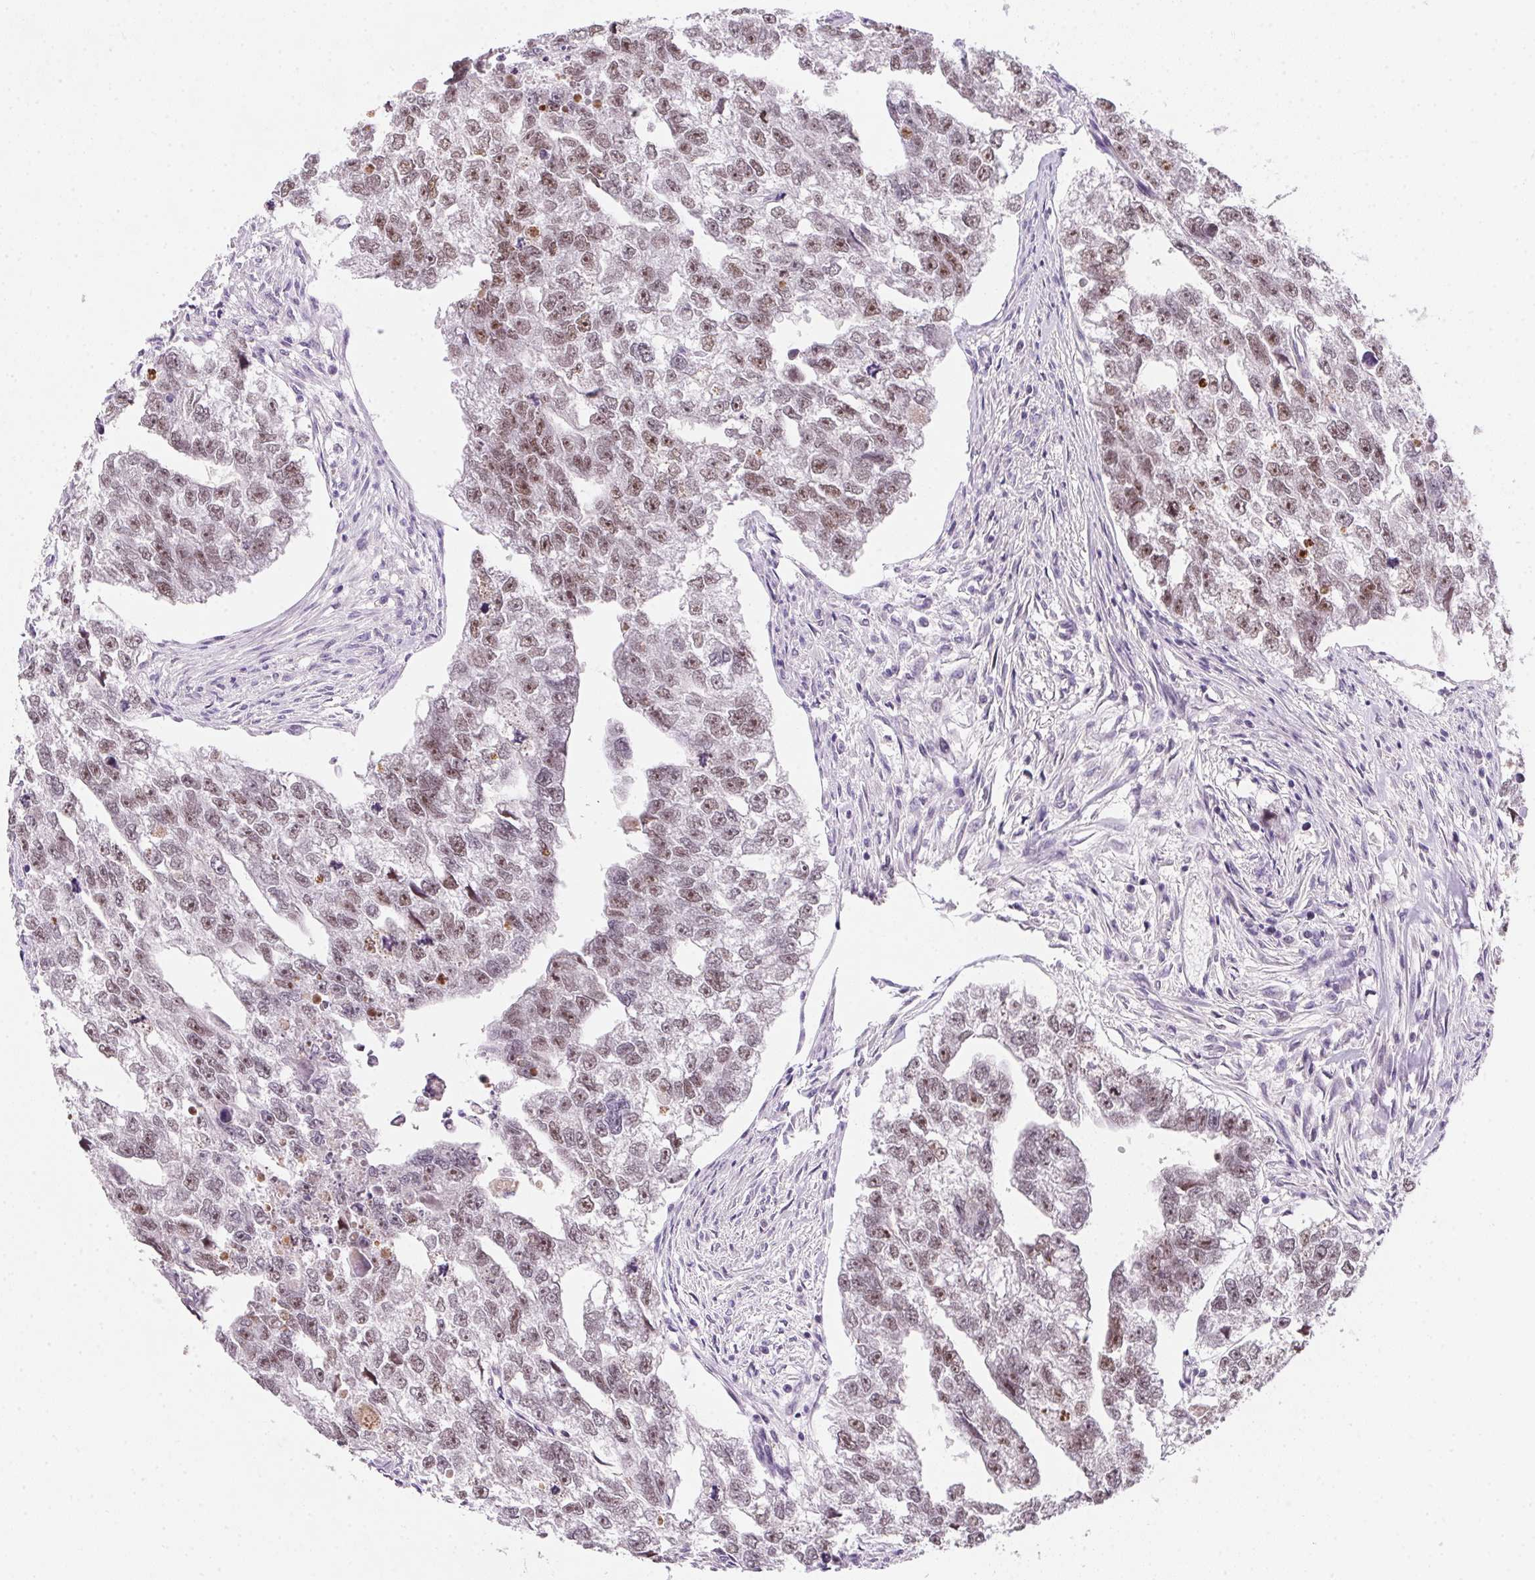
{"staining": {"intensity": "moderate", "quantity": "25%-75%", "location": "nuclear"}, "tissue": "testis cancer", "cell_type": "Tumor cells", "image_type": "cancer", "snomed": [{"axis": "morphology", "description": "Carcinoma, Embryonal, NOS"}, {"axis": "morphology", "description": "Teratoma, malignant, NOS"}, {"axis": "topography", "description": "Testis"}], "caption": "IHC of human testis cancer demonstrates medium levels of moderate nuclear staining in about 25%-75% of tumor cells.", "gene": "HELLS", "patient": {"sex": "male", "age": 44}}